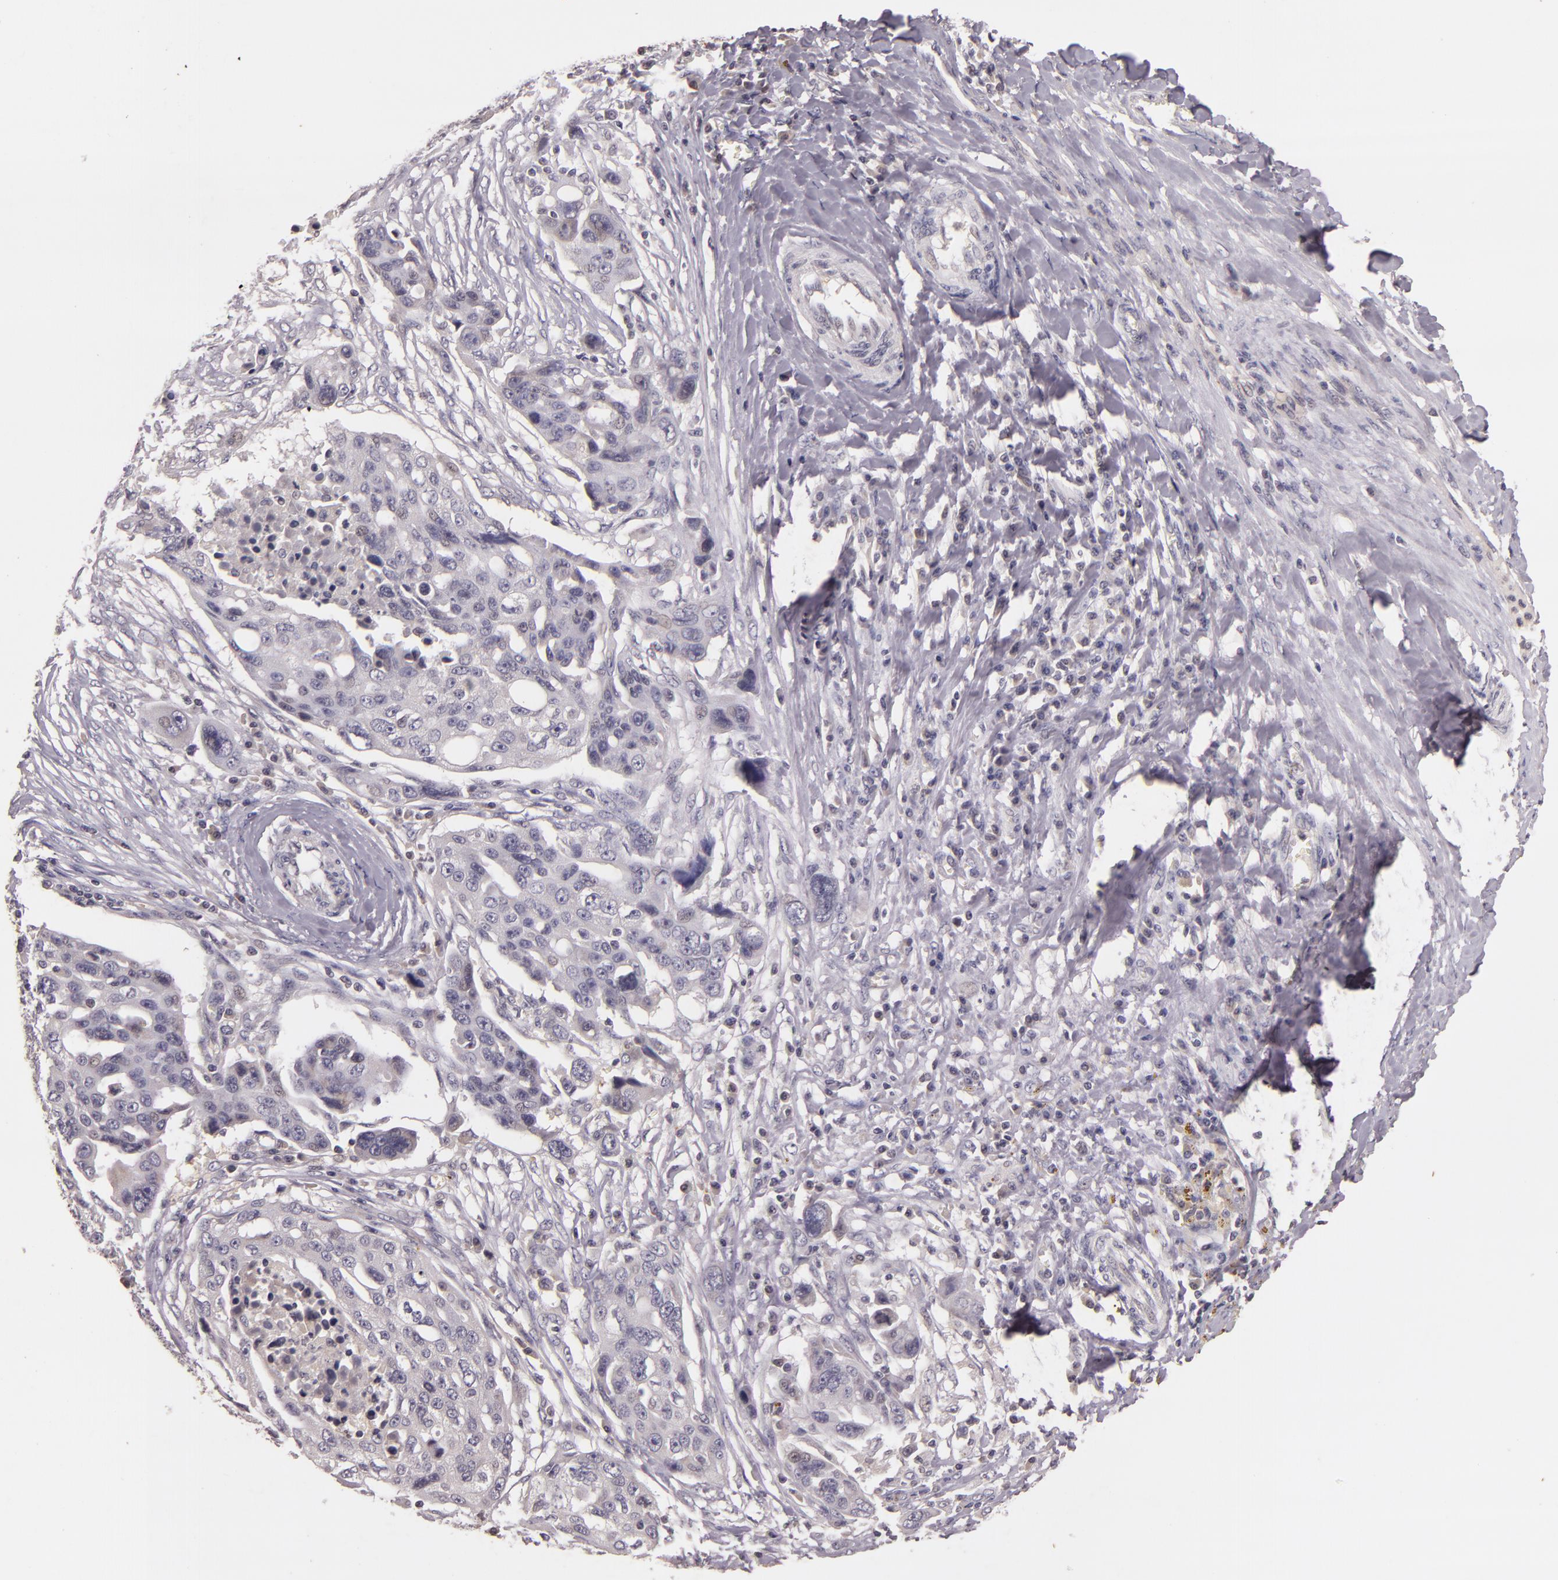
{"staining": {"intensity": "negative", "quantity": "none", "location": "none"}, "tissue": "ovarian cancer", "cell_type": "Tumor cells", "image_type": "cancer", "snomed": [{"axis": "morphology", "description": "Carcinoma, endometroid"}, {"axis": "topography", "description": "Ovary"}], "caption": "Tumor cells are negative for brown protein staining in ovarian endometroid carcinoma.", "gene": "TFF1", "patient": {"sex": "female", "age": 75}}